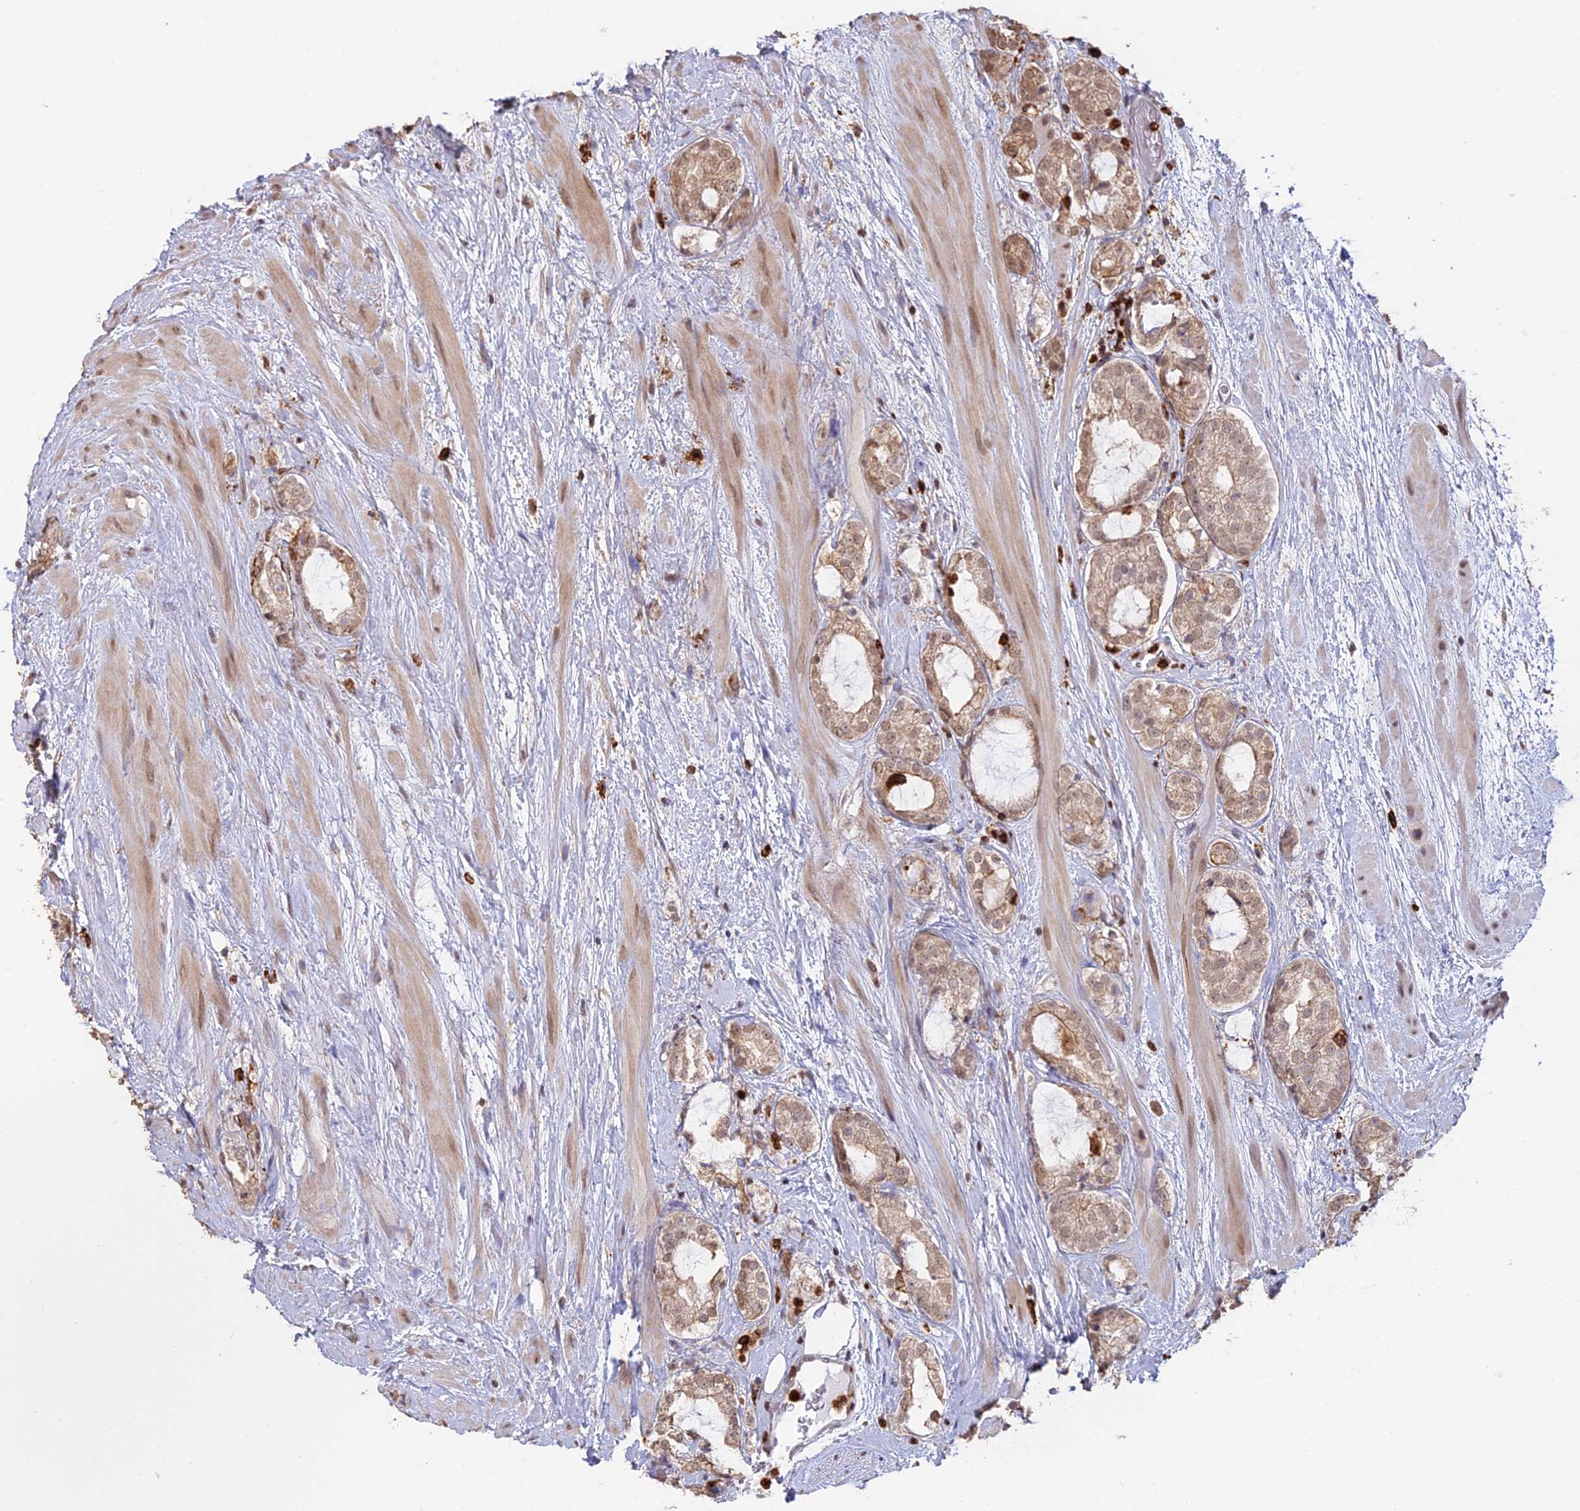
{"staining": {"intensity": "weak", "quantity": "25%-75%", "location": "cytoplasmic/membranous"}, "tissue": "prostate cancer", "cell_type": "Tumor cells", "image_type": "cancer", "snomed": [{"axis": "morphology", "description": "Adenocarcinoma, High grade"}, {"axis": "topography", "description": "Prostate"}], "caption": "Immunohistochemistry (IHC) of human high-grade adenocarcinoma (prostate) demonstrates low levels of weak cytoplasmic/membranous staining in approximately 25%-75% of tumor cells.", "gene": "APOBR", "patient": {"sex": "male", "age": 64}}